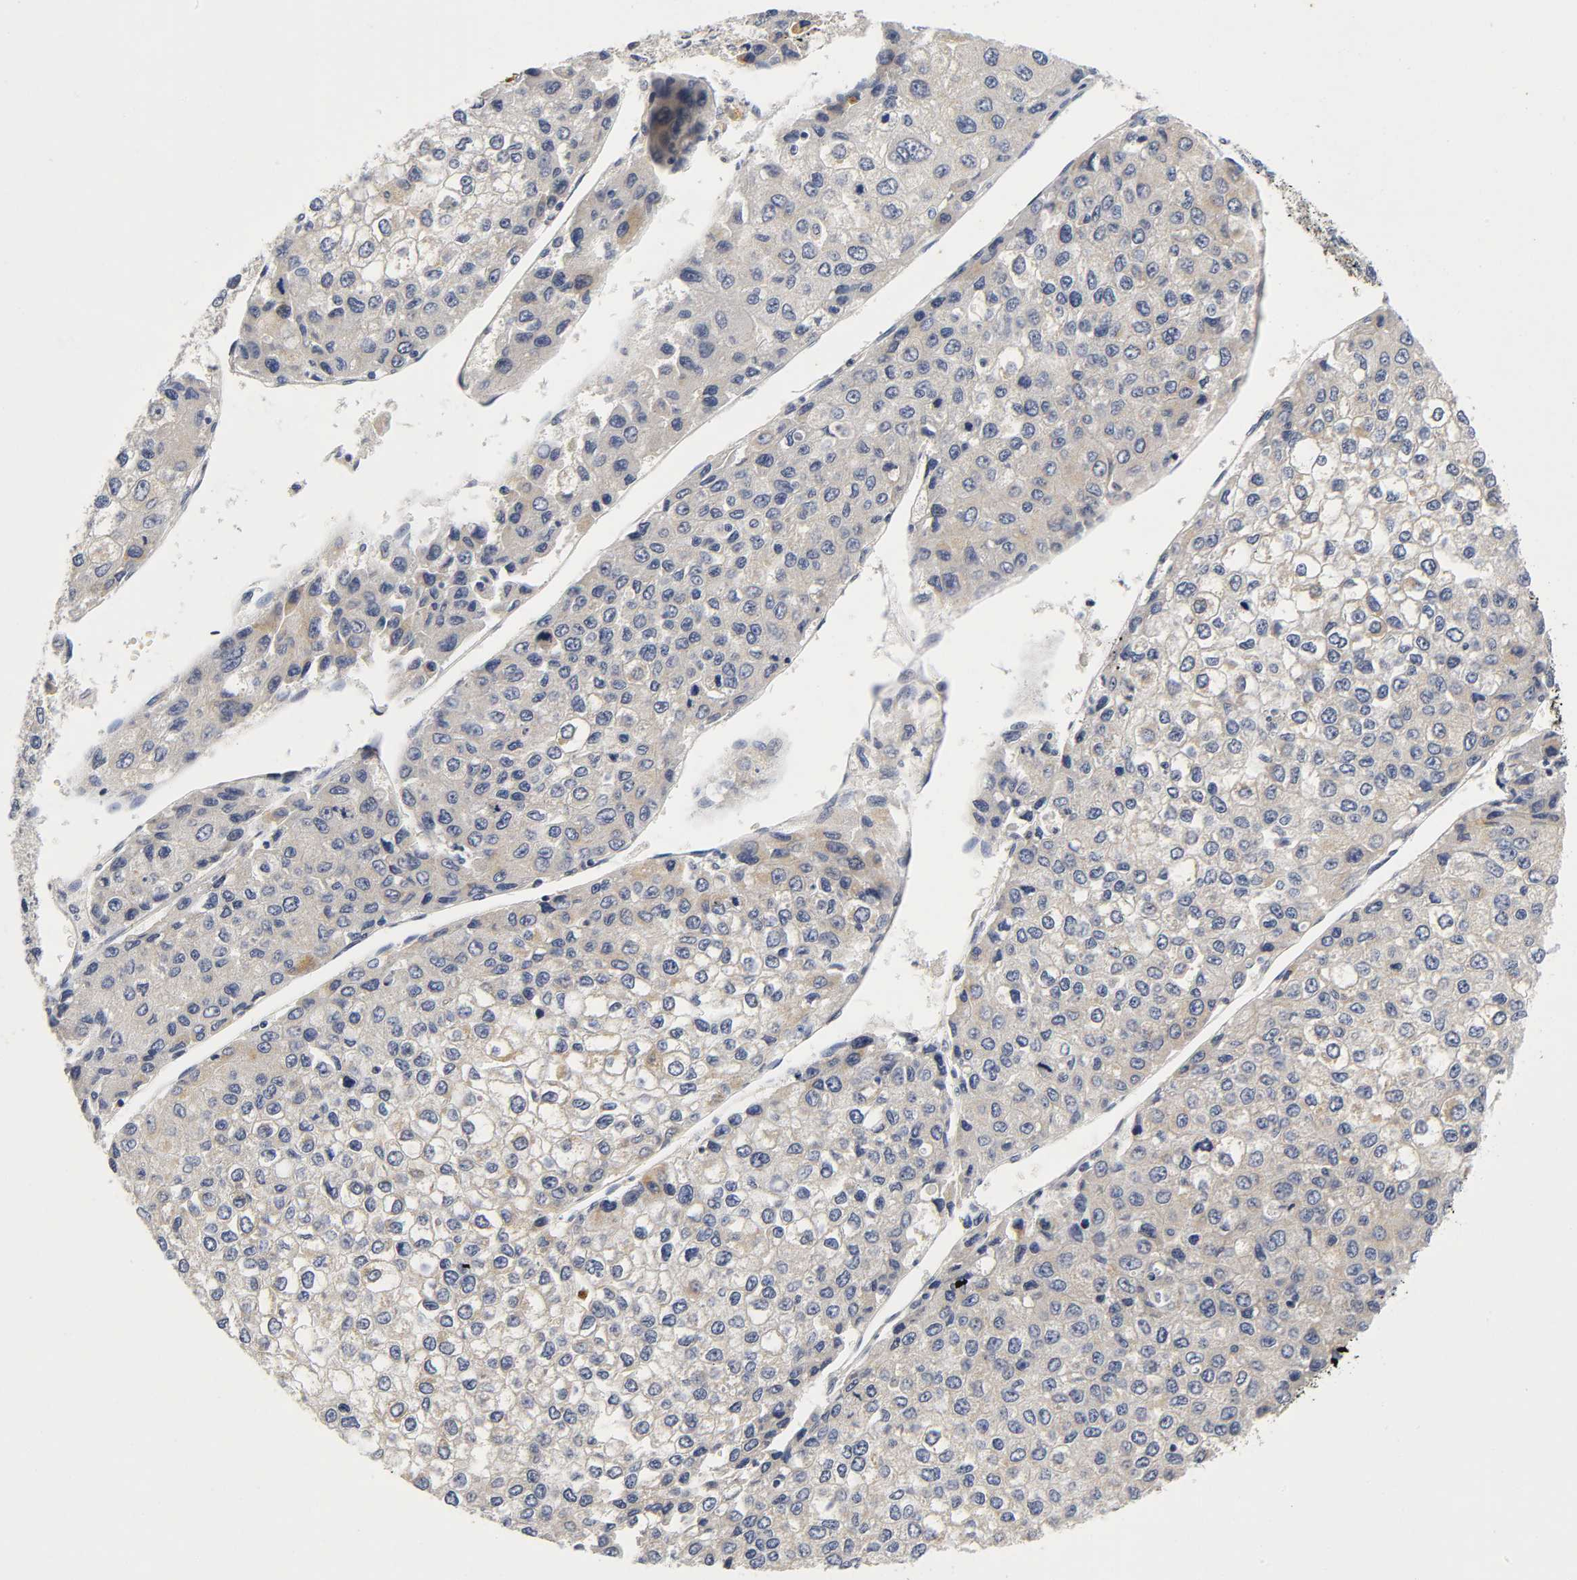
{"staining": {"intensity": "weak", "quantity": "25%-75%", "location": "cytoplasmic/membranous"}, "tissue": "liver cancer", "cell_type": "Tumor cells", "image_type": "cancer", "snomed": [{"axis": "morphology", "description": "Carcinoma, Hepatocellular, NOS"}, {"axis": "topography", "description": "Liver"}], "caption": "Immunohistochemistry micrograph of liver cancer stained for a protein (brown), which shows low levels of weak cytoplasmic/membranous staining in about 25%-75% of tumor cells.", "gene": "NRP1", "patient": {"sex": "female", "age": 66}}